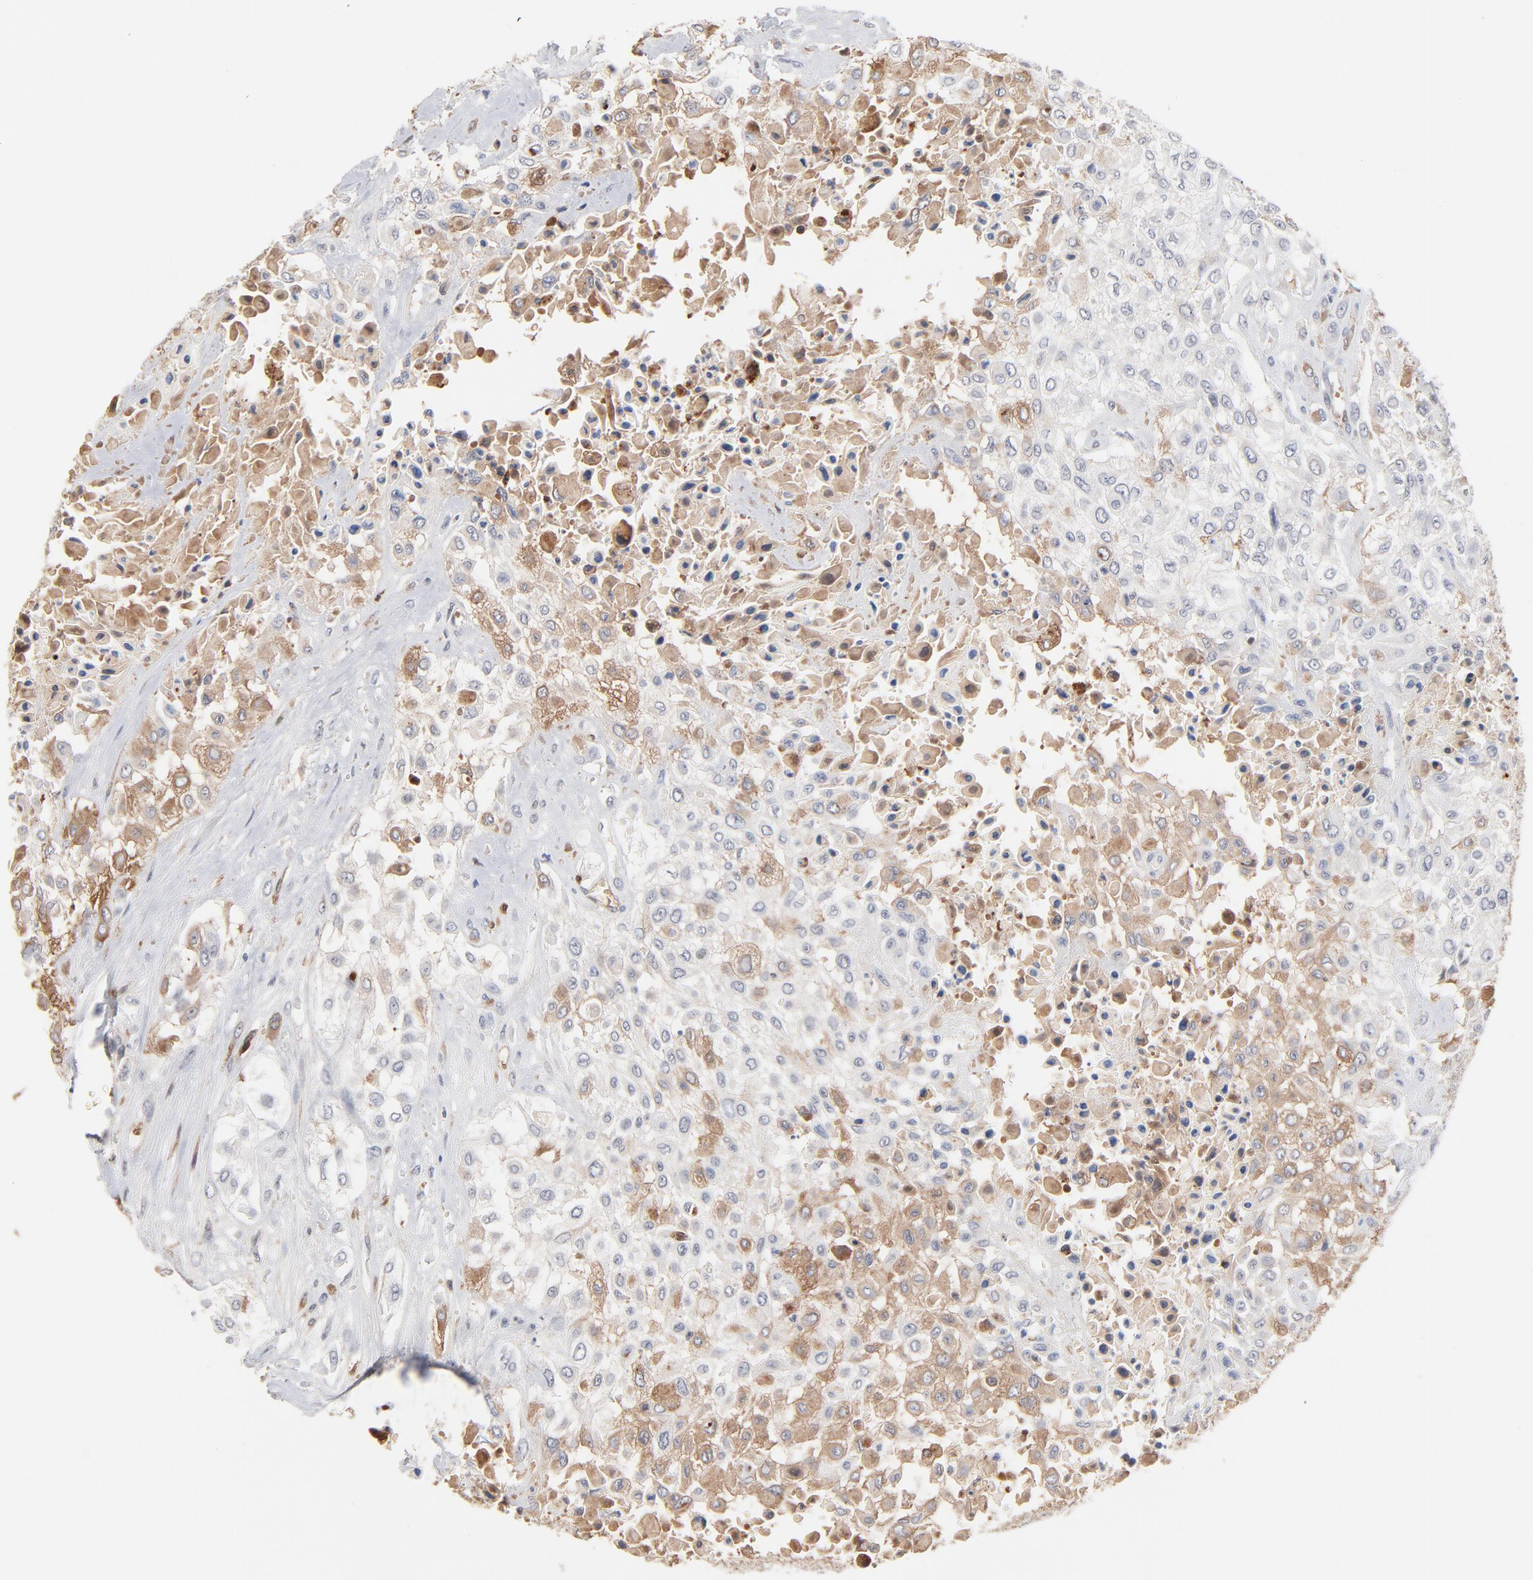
{"staining": {"intensity": "negative", "quantity": "none", "location": "none"}, "tissue": "urothelial cancer", "cell_type": "Tumor cells", "image_type": "cancer", "snomed": [{"axis": "morphology", "description": "Urothelial carcinoma, High grade"}, {"axis": "topography", "description": "Urinary bladder"}], "caption": "The histopathology image reveals no staining of tumor cells in urothelial carcinoma (high-grade).", "gene": "SERPINA4", "patient": {"sex": "male", "age": 57}}